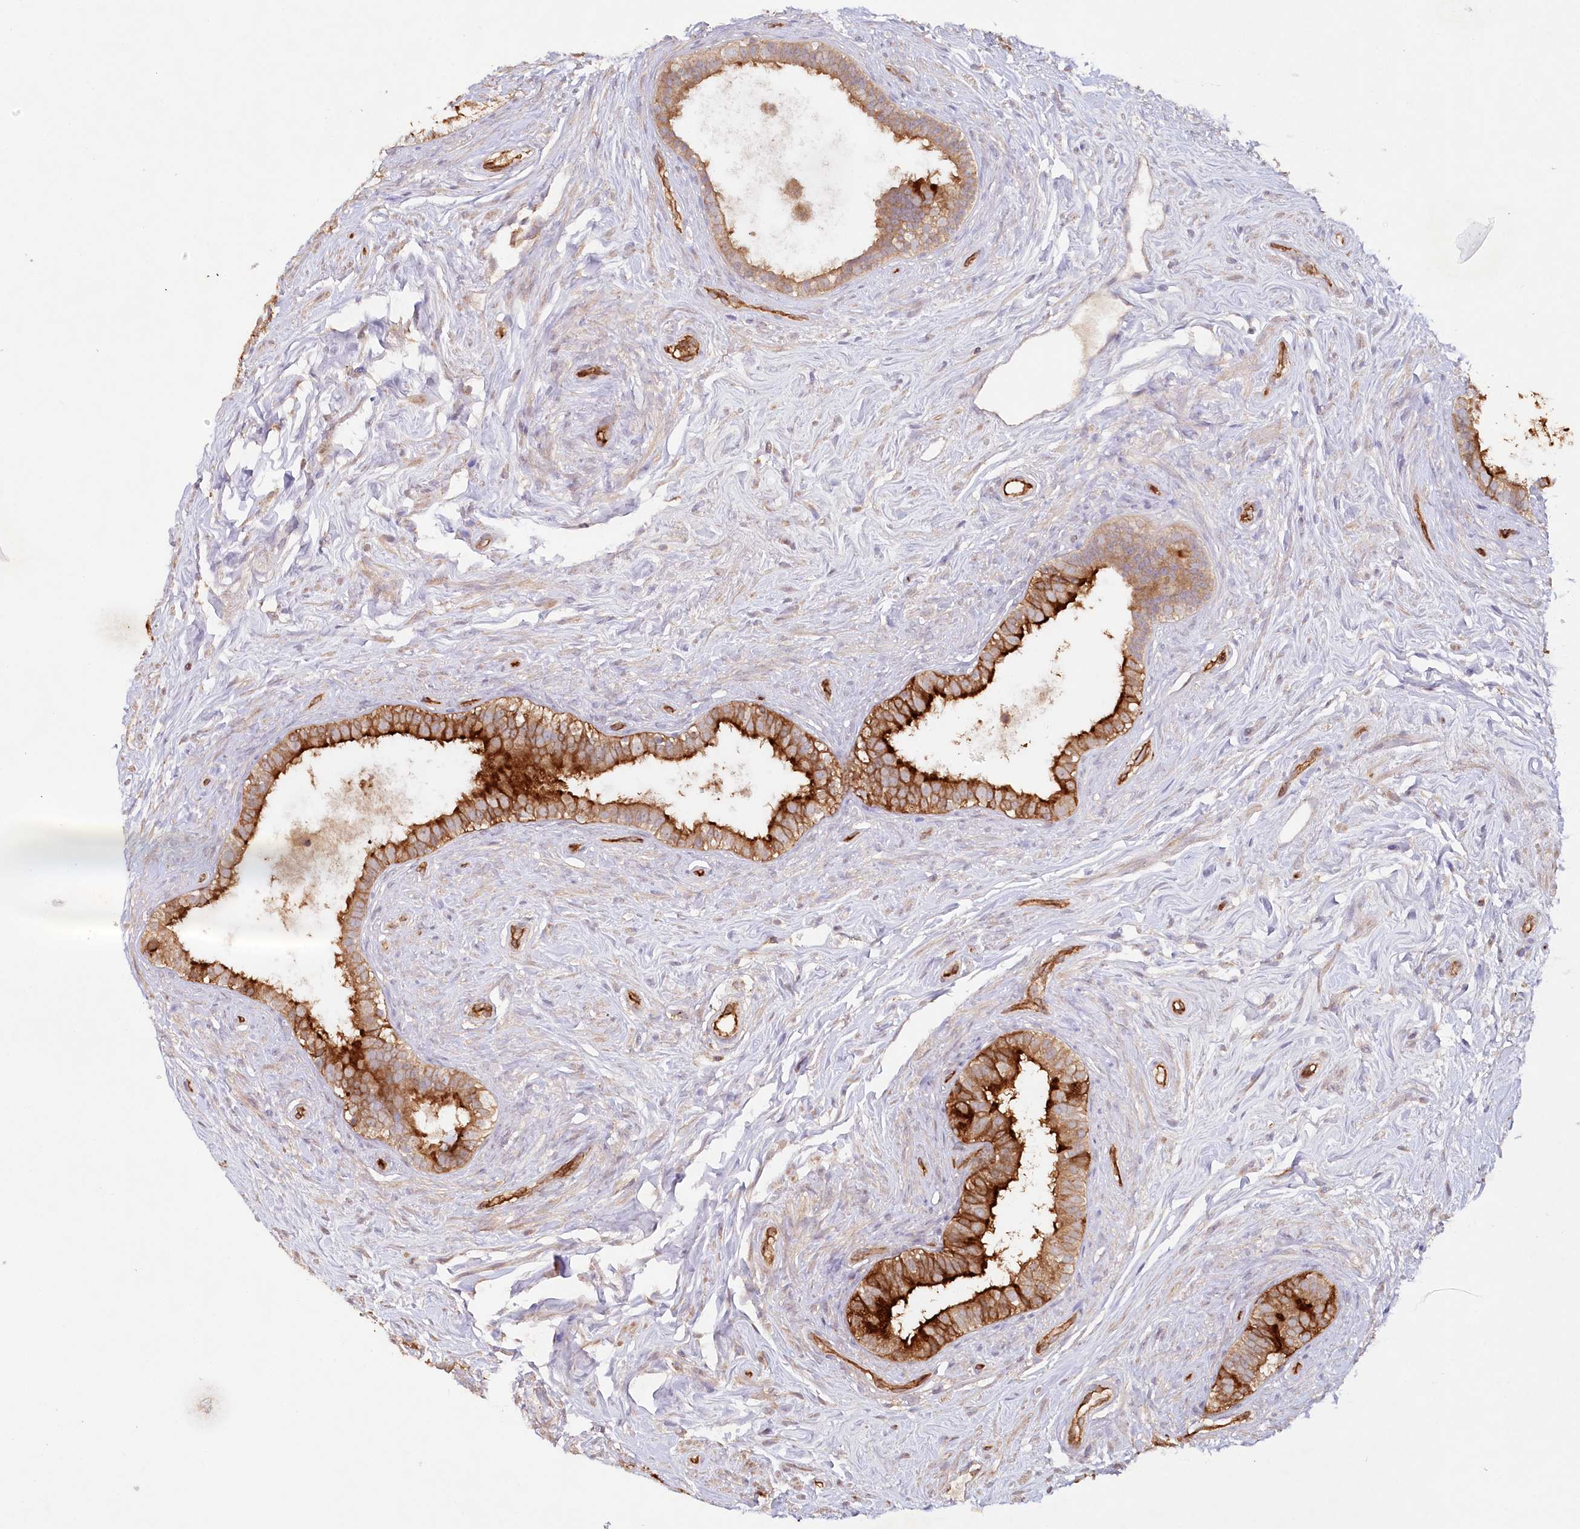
{"staining": {"intensity": "strong", "quantity": "<25%", "location": "cytoplasmic/membranous"}, "tissue": "epididymis", "cell_type": "Glandular cells", "image_type": "normal", "snomed": [{"axis": "morphology", "description": "Normal tissue, NOS"}, {"axis": "topography", "description": "Epididymis"}], "caption": "A micrograph of epididymis stained for a protein displays strong cytoplasmic/membranous brown staining in glandular cells.", "gene": "RBP5", "patient": {"sex": "male", "age": 84}}